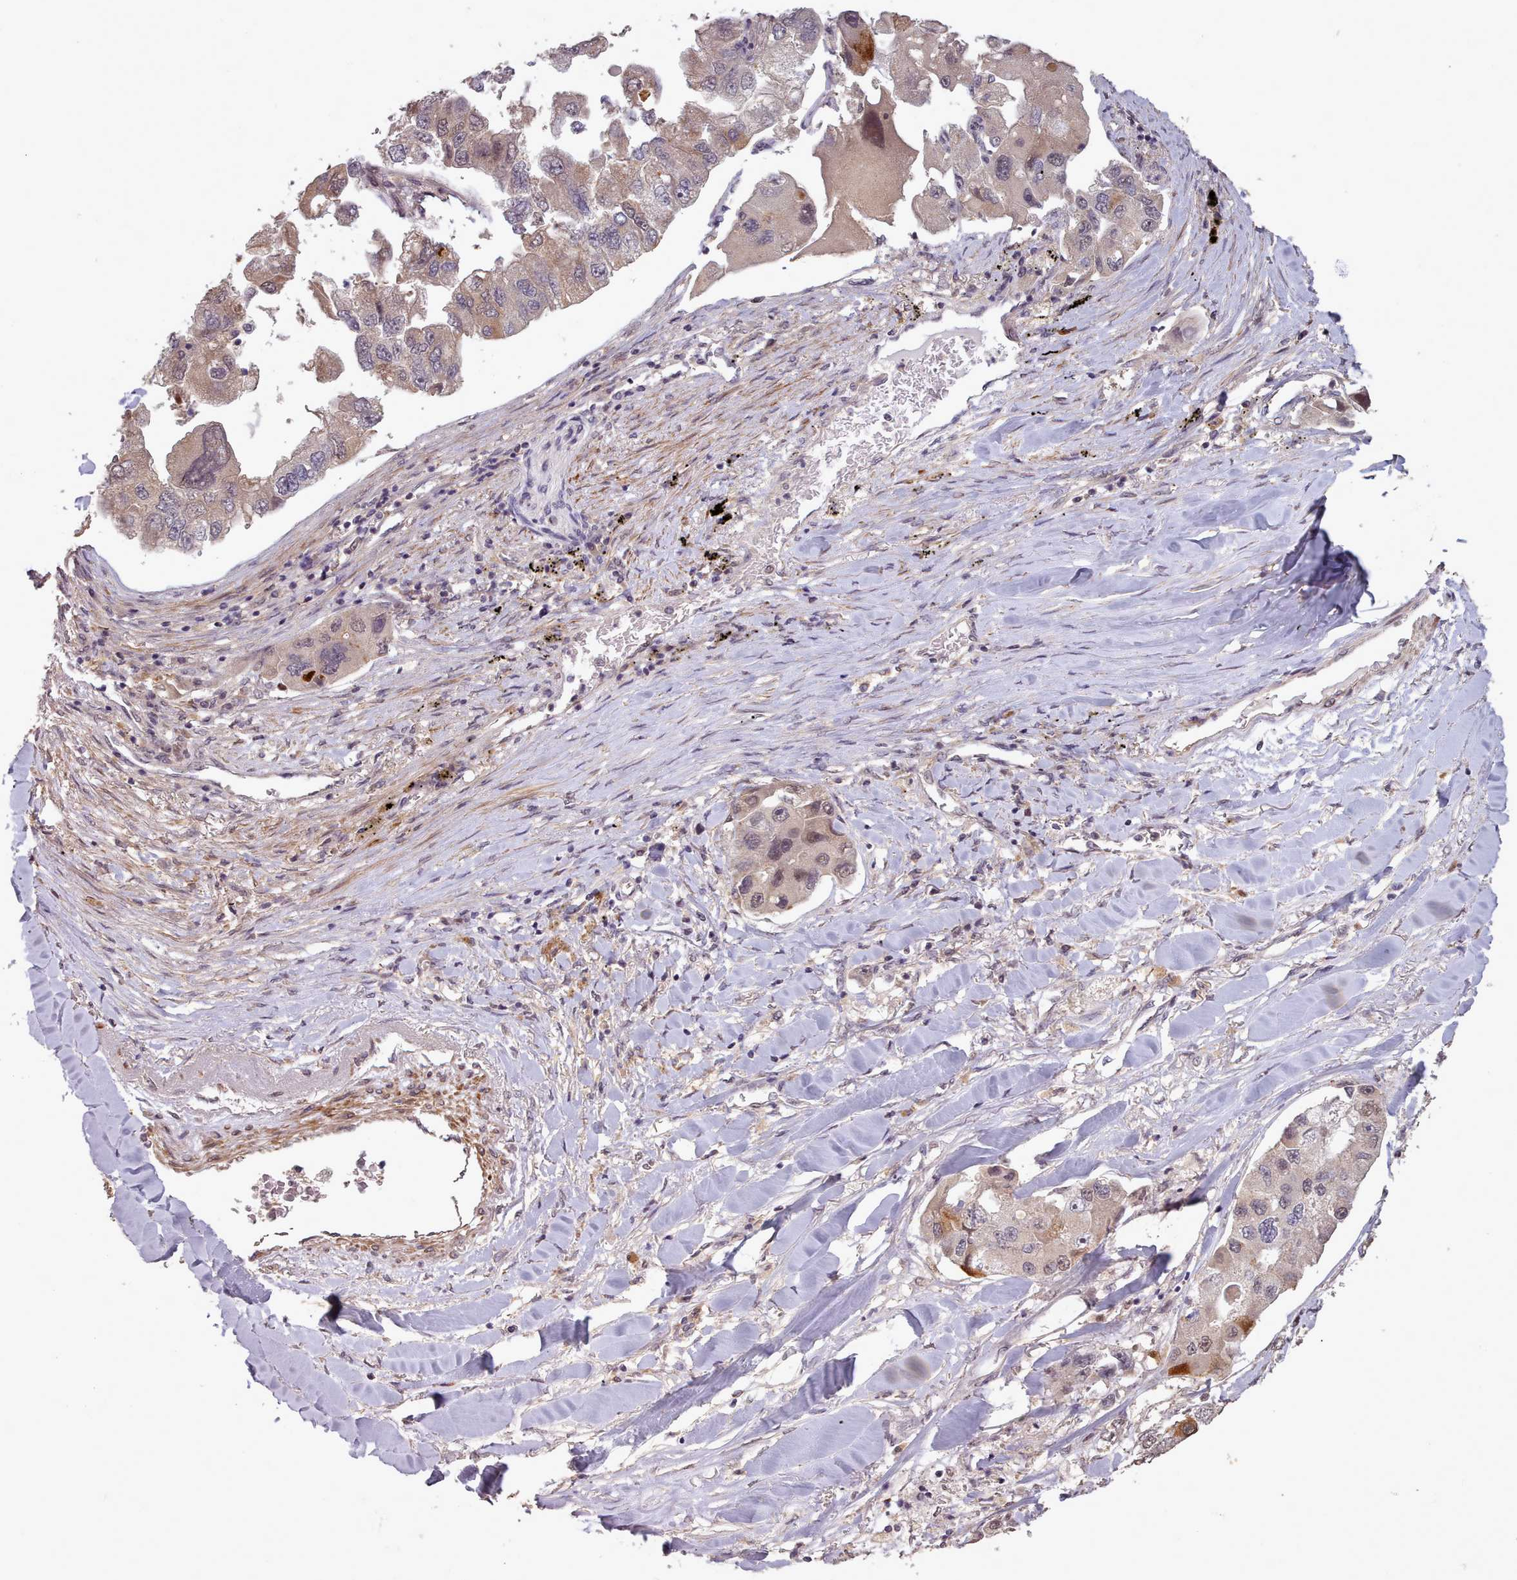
{"staining": {"intensity": "moderate", "quantity": "<25%", "location": "cytoplasmic/membranous,nuclear"}, "tissue": "lung cancer", "cell_type": "Tumor cells", "image_type": "cancer", "snomed": [{"axis": "morphology", "description": "Adenocarcinoma, NOS"}, {"axis": "topography", "description": "Lung"}], "caption": "Immunohistochemical staining of lung adenocarcinoma shows moderate cytoplasmic/membranous and nuclear protein positivity in about <25% of tumor cells.", "gene": "CDC6", "patient": {"sex": "female", "age": 54}}